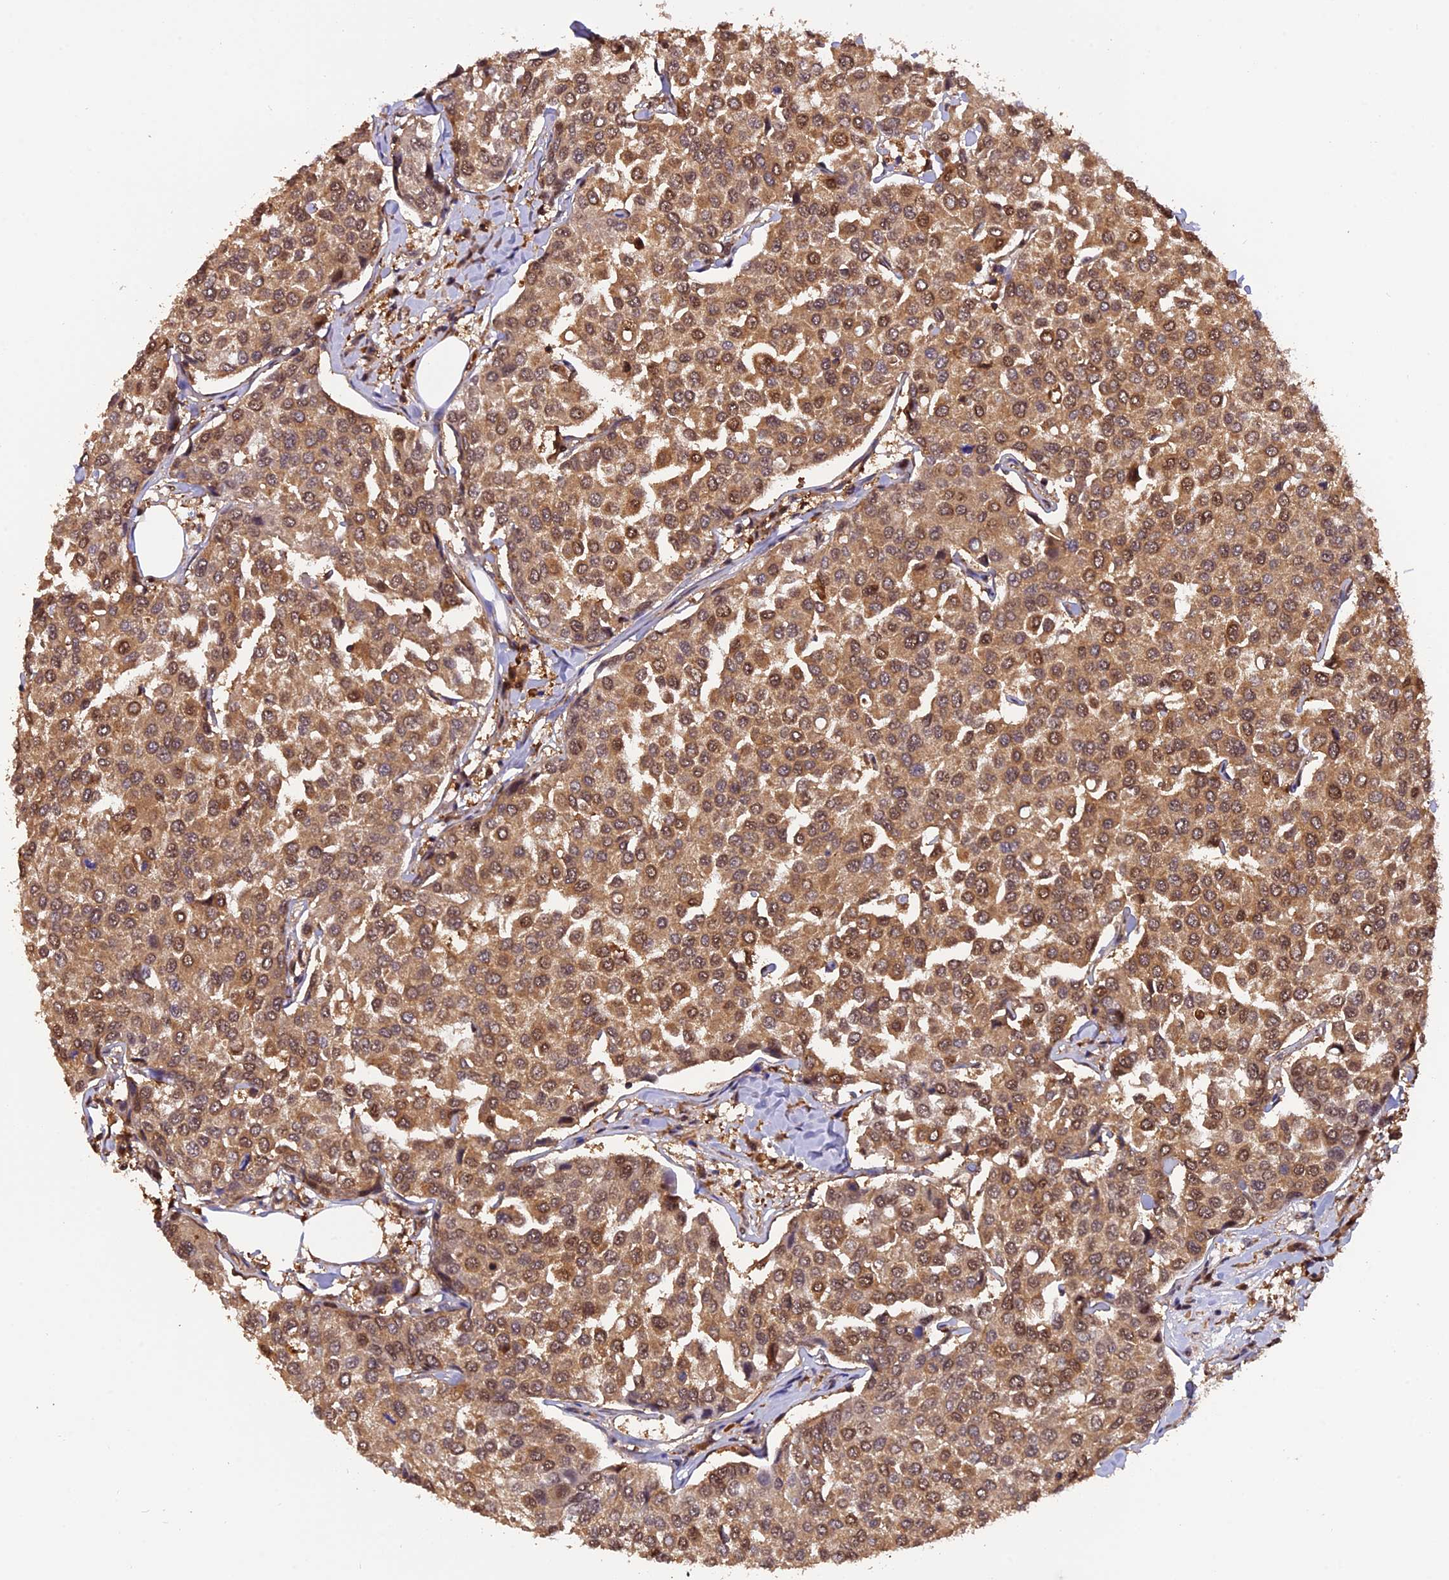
{"staining": {"intensity": "moderate", "quantity": ">75%", "location": "cytoplasmic/membranous,nuclear"}, "tissue": "breast cancer", "cell_type": "Tumor cells", "image_type": "cancer", "snomed": [{"axis": "morphology", "description": "Duct carcinoma"}, {"axis": "topography", "description": "Breast"}], "caption": "The photomicrograph shows immunohistochemical staining of infiltrating ductal carcinoma (breast). There is moderate cytoplasmic/membranous and nuclear positivity is identified in about >75% of tumor cells.", "gene": "PSMB3", "patient": {"sex": "female", "age": 55}}